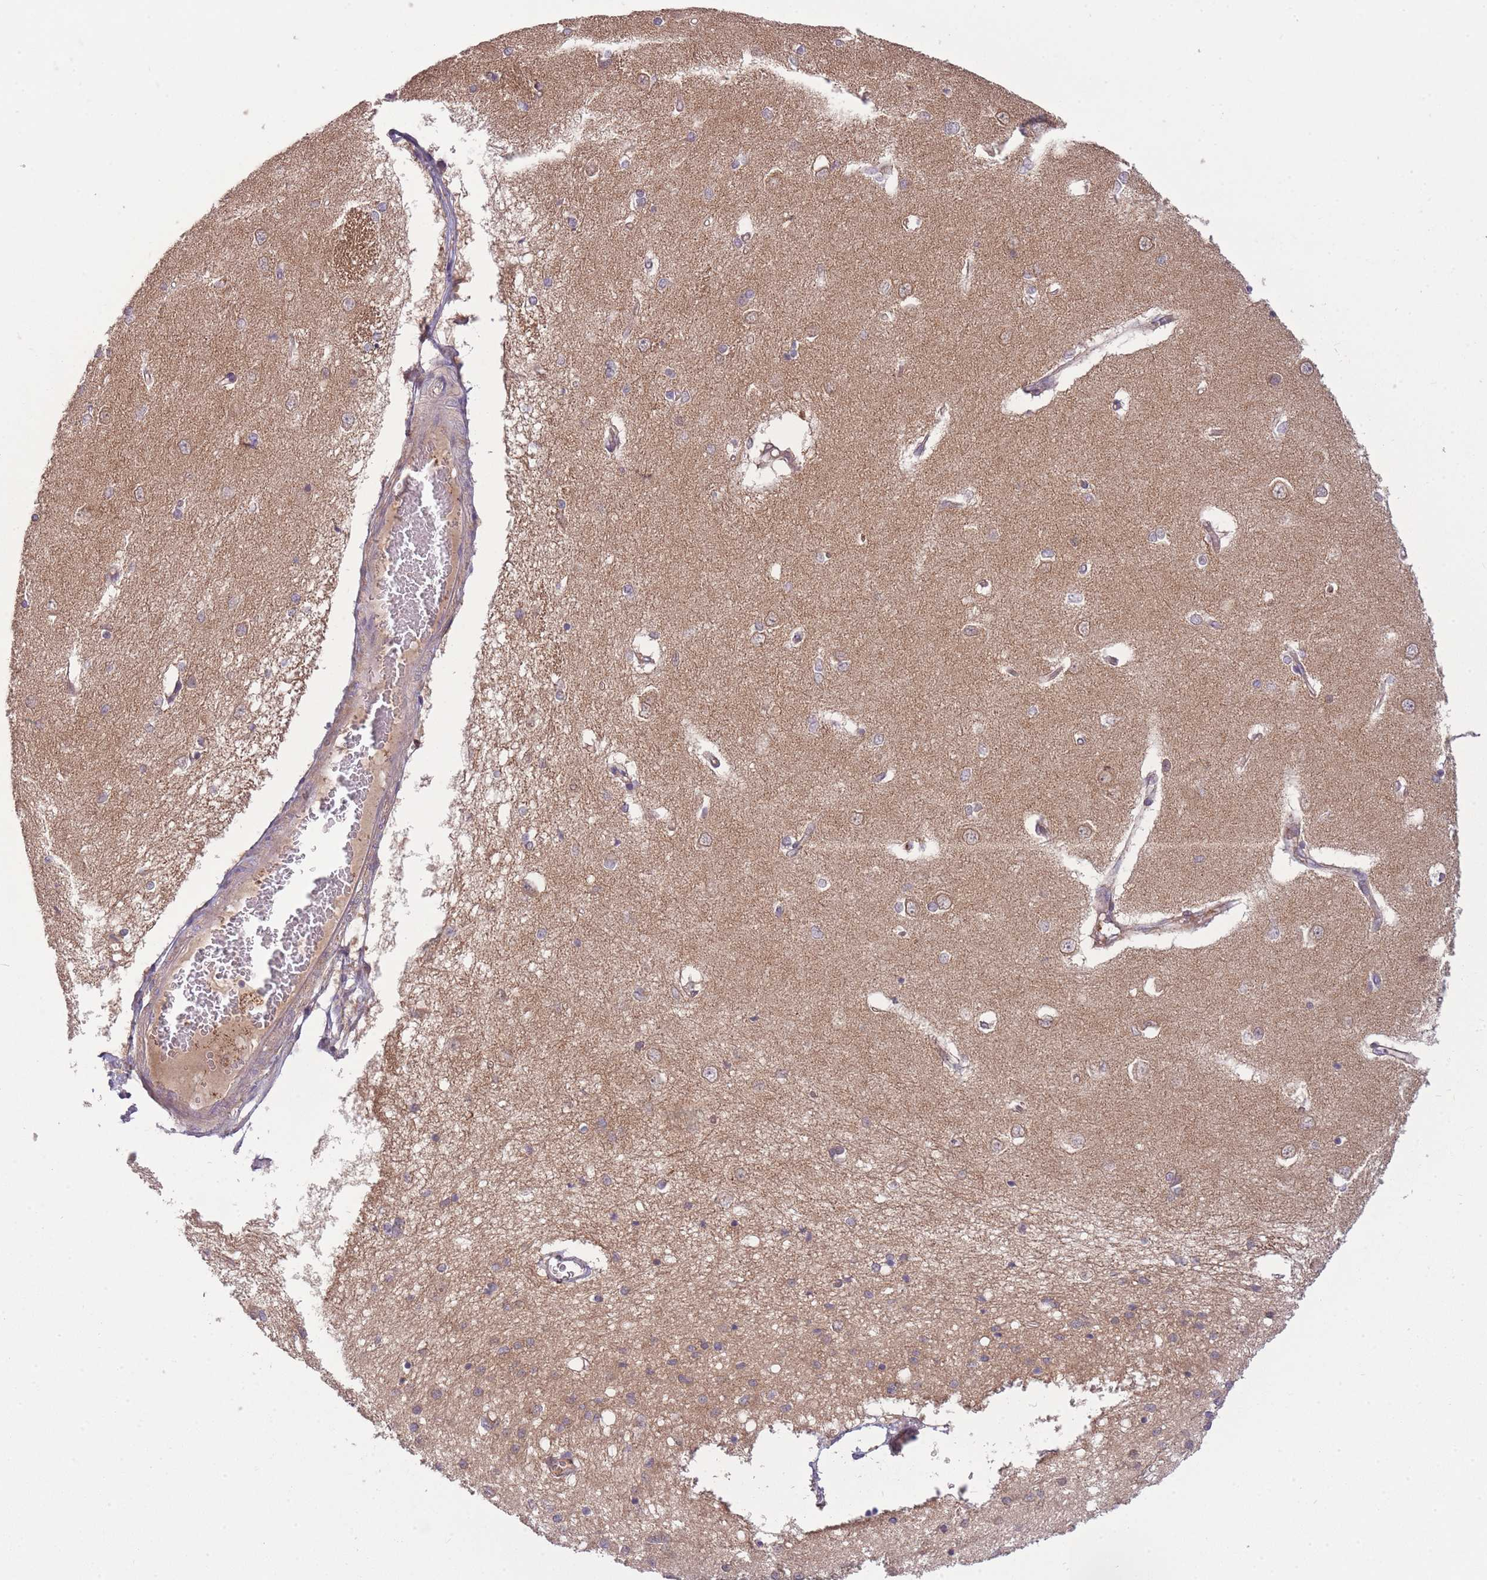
{"staining": {"intensity": "weak", "quantity": "<25%", "location": "cytoplasmic/membranous"}, "tissue": "caudate", "cell_type": "Glial cells", "image_type": "normal", "snomed": [{"axis": "morphology", "description": "Normal tissue, NOS"}, {"axis": "topography", "description": "Lateral ventricle wall"}], "caption": "A high-resolution histopathology image shows IHC staining of normal caudate, which exhibits no significant staining in glial cells.", "gene": "PFDN6", "patient": {"sex": "male", "age": 37}}